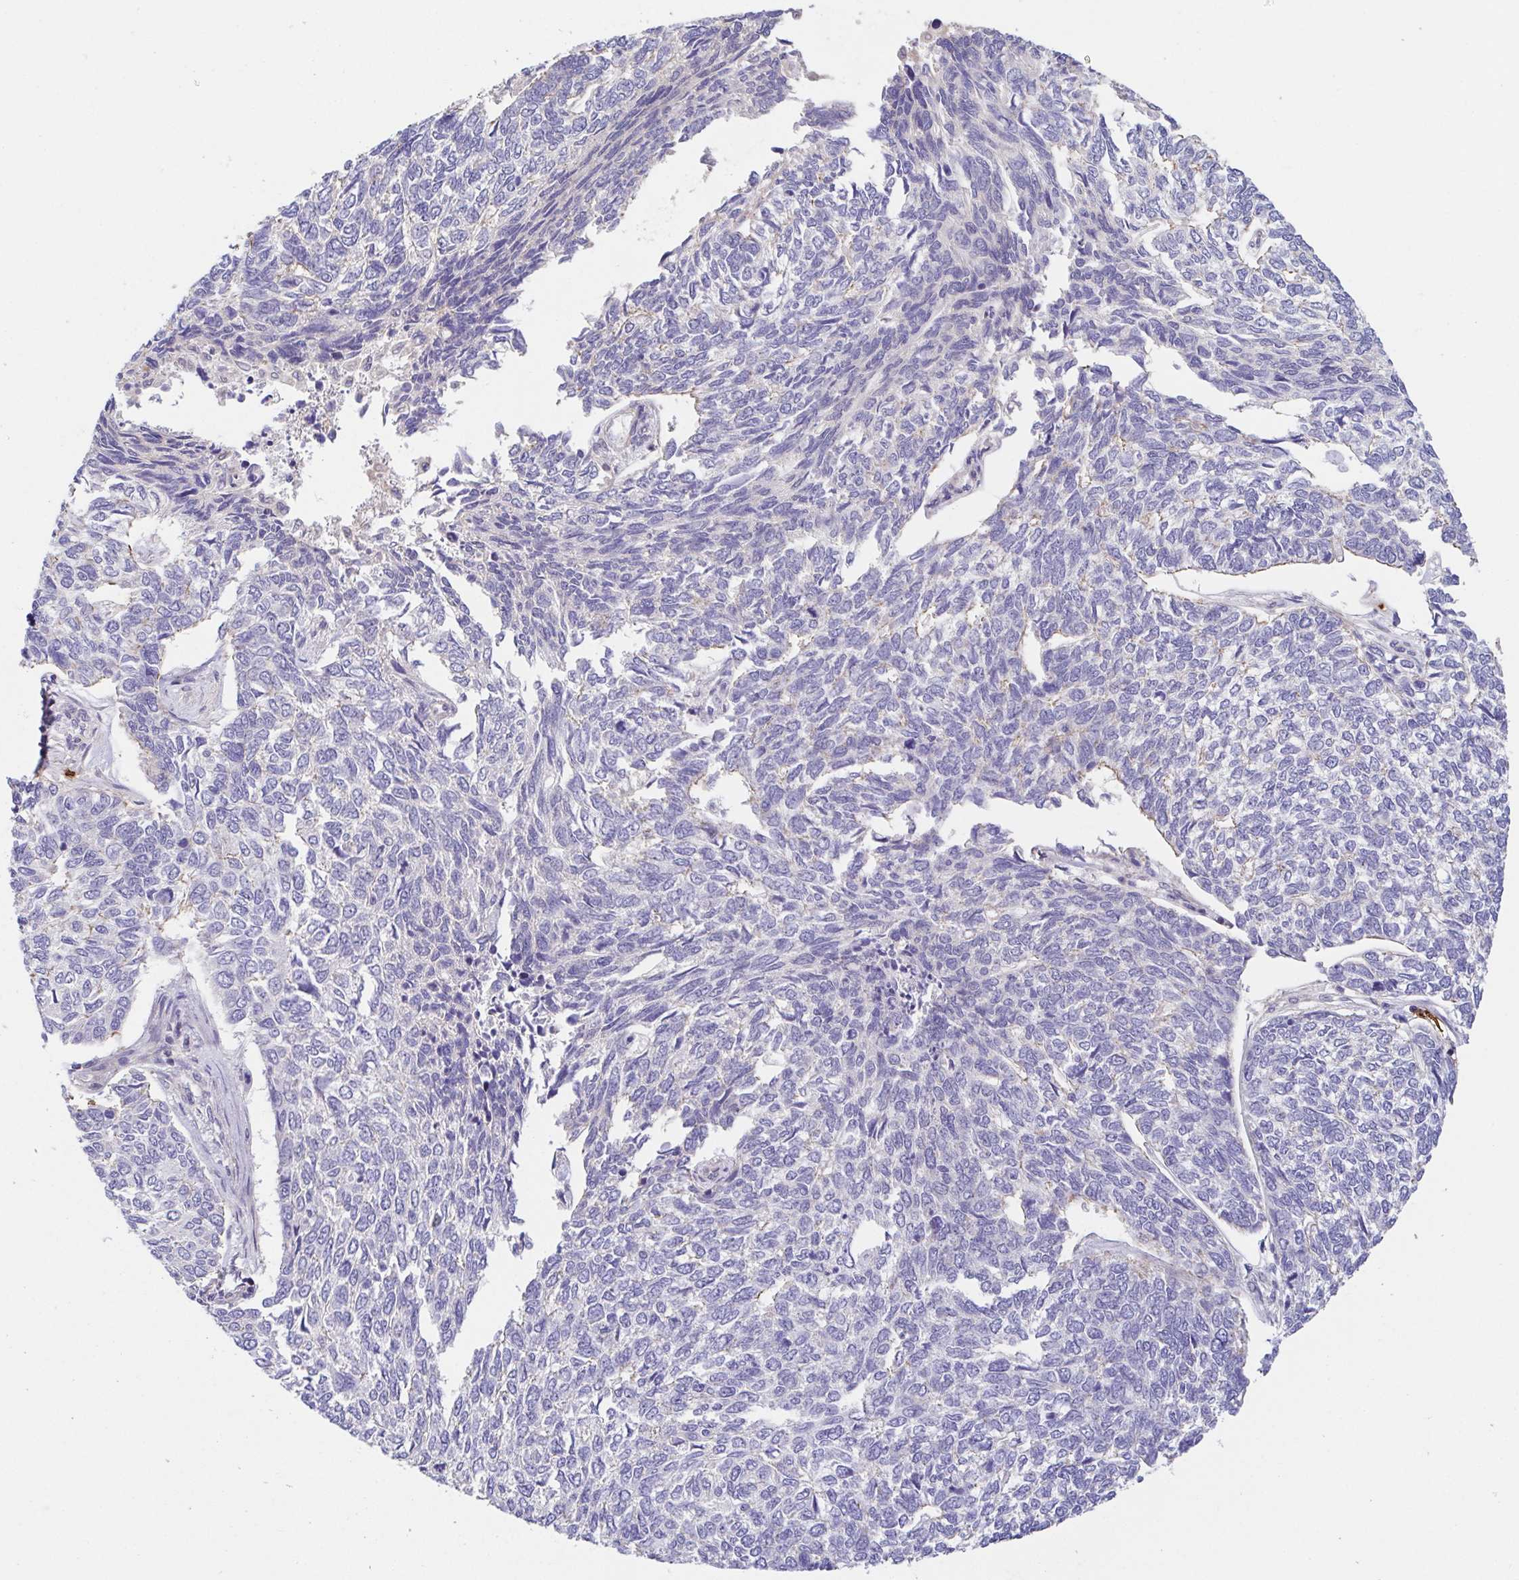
{"staining": {"intensity": "negative", "quantity": "none", "location": "none"}, "tissue": "skin cancer", "cell_type": "Tumor cells", "image_type": "cancer", "snomed": [{"axis": "morphology", "description": "Basal cell carcinoma"}, {"axis": "topography", "description": "Skin"}], "caption": "Tumor cells show no significant staining in basal cell carcinoma (skin).", "gene": "PREPL", "patient": {"sex": "female", "age": 65}}